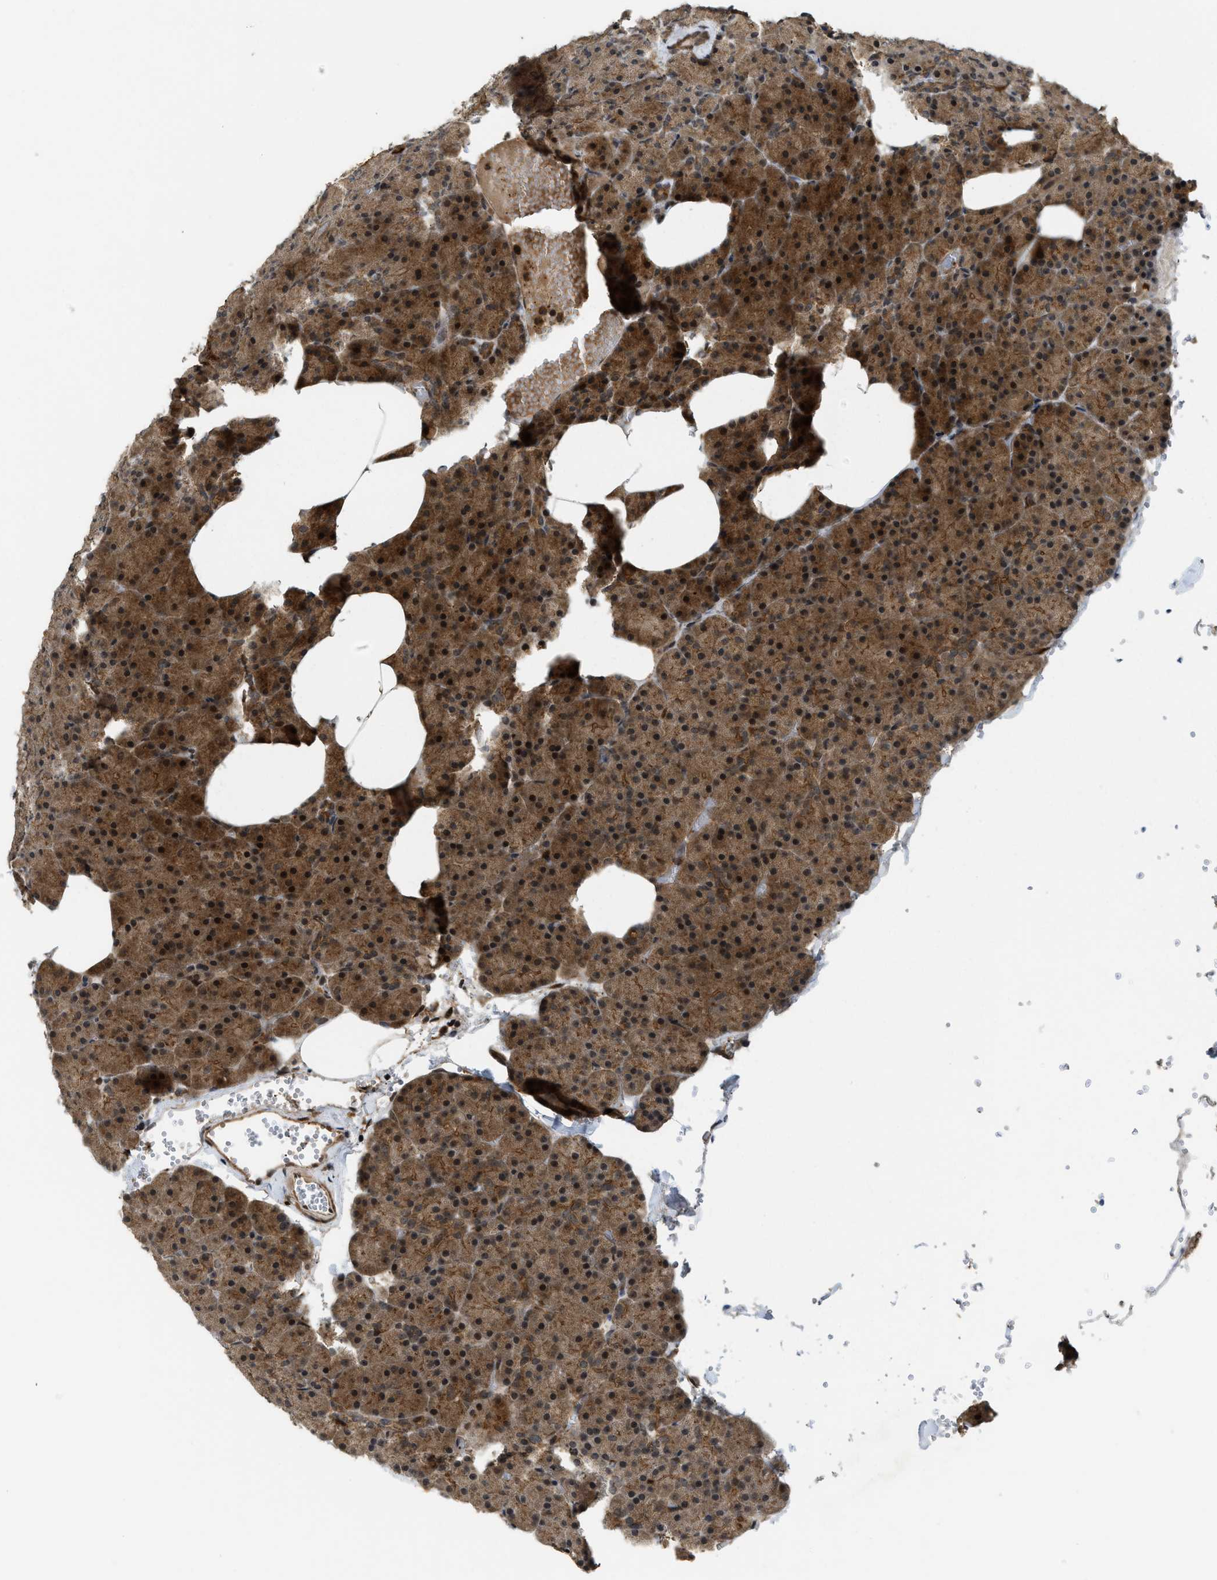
{"staining": {"intensity": "strong", "quantity": ">75%", "location": "cytoplasmic/membranous,nuclear"}, "tissue": "pancreas", "cell_type": "Exocrine glandular cells", "image_type": "normal", "snomed": [{"axis": "morphology", "description": "Normal tissue, NOS"}, {"axis": "morphology", "description": "Carcinoid, malignant, NOS"}, {"axis": "topography", "description": "Pancreas"}], "caption": "IHC (DAB (3,3'-diaminobenzidine)) staining of benign human pancreas shows strong cytoplasmic/membranous,nuclear protein staining in about >75% of exocrine glandular cells.", "gene": "DNAJC28", "patient": {"sex": "female", "age": 35}}